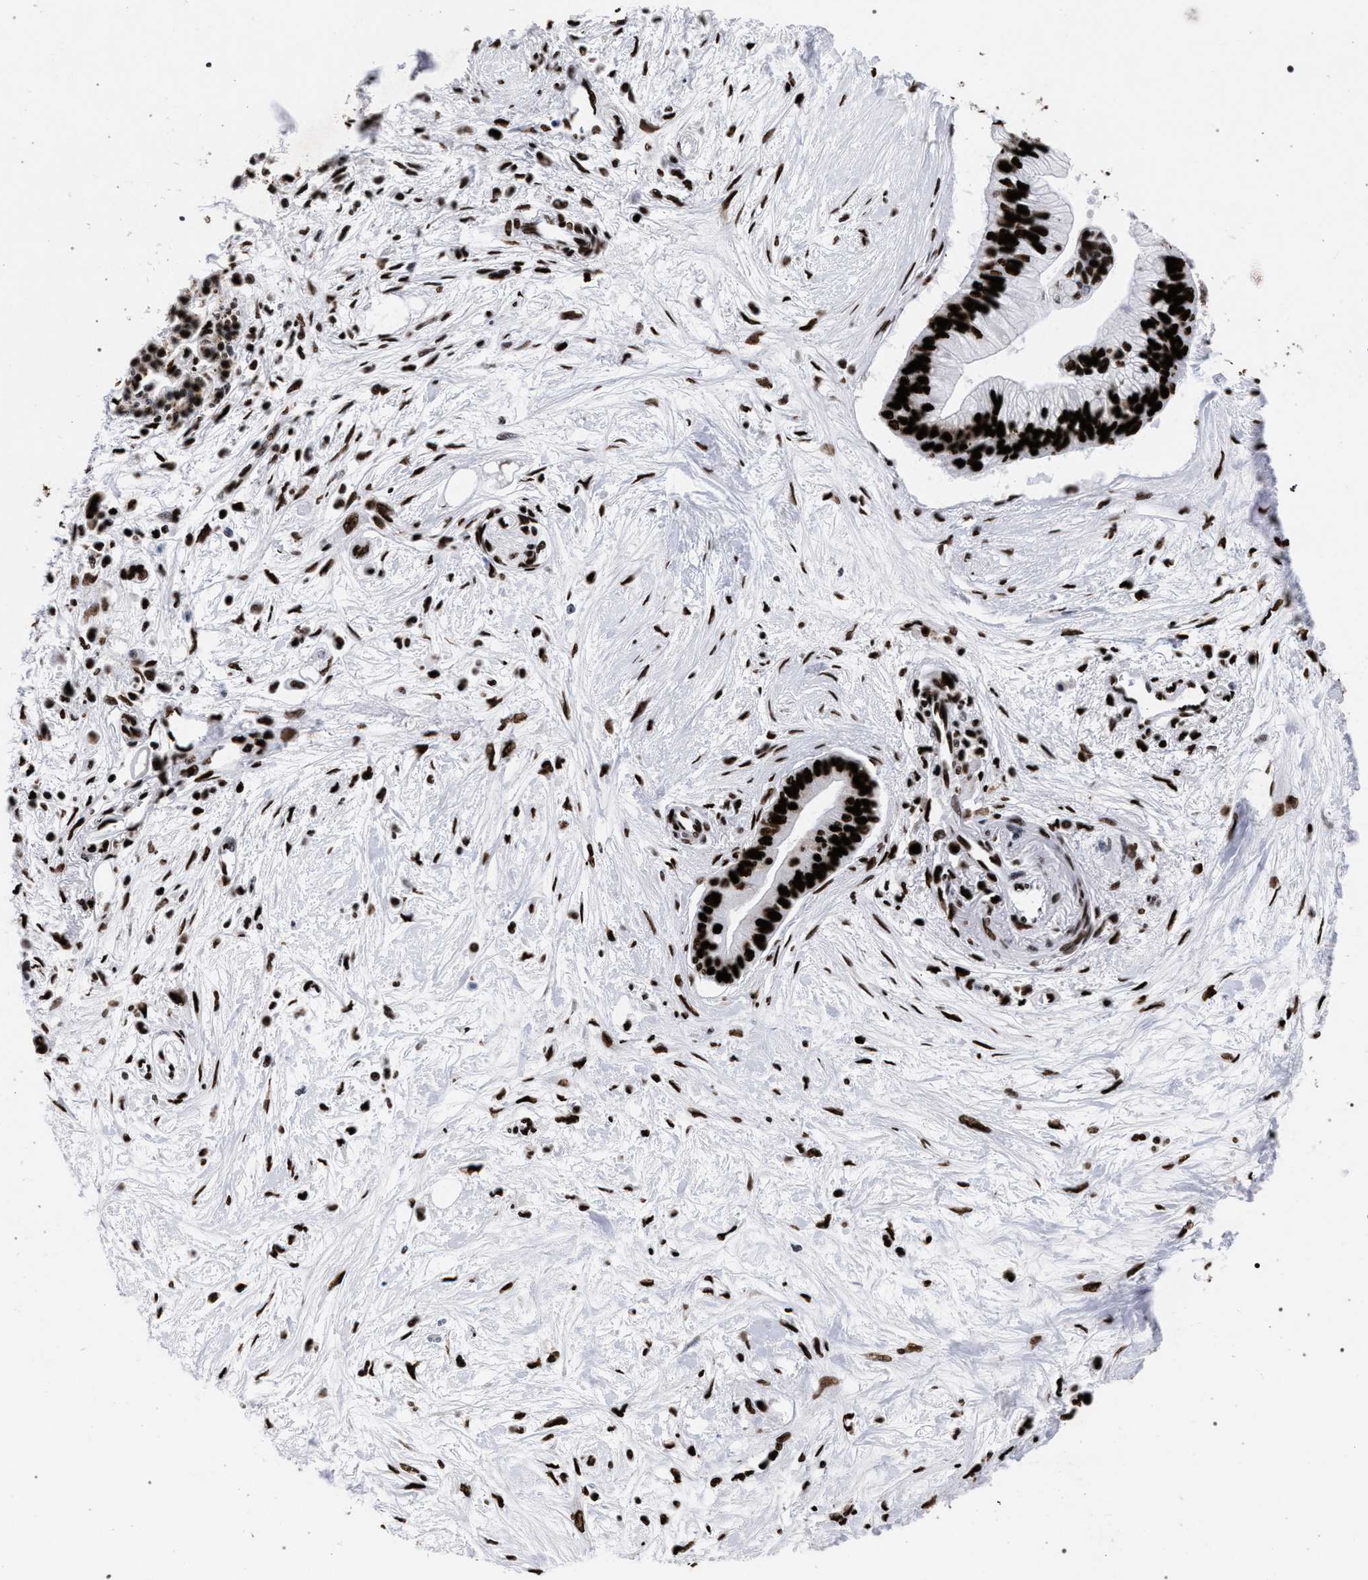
{"staining": {"intensity": "strong", "quantity": ">75%", "location": "nuclear"}, "tissue": "pancreatic cancer", "cell_type": "Tumor cells", "image_type": "cancer", "snomed": [{"axis": "morphology", "description": "Adenocarcinoma, NOS"}, {"axis": "topography", "description": "Pancreas"}], "caption": "Immunohistochemistry (IHC) photomicrograph of pancreatic cancer stained for a protein (brown), which shows high levels of strong nuclear positivity in approximately >75% of tumor cells.", "gene": "HNRNPA1", "patient": {"sex": "female", "age": 77}}